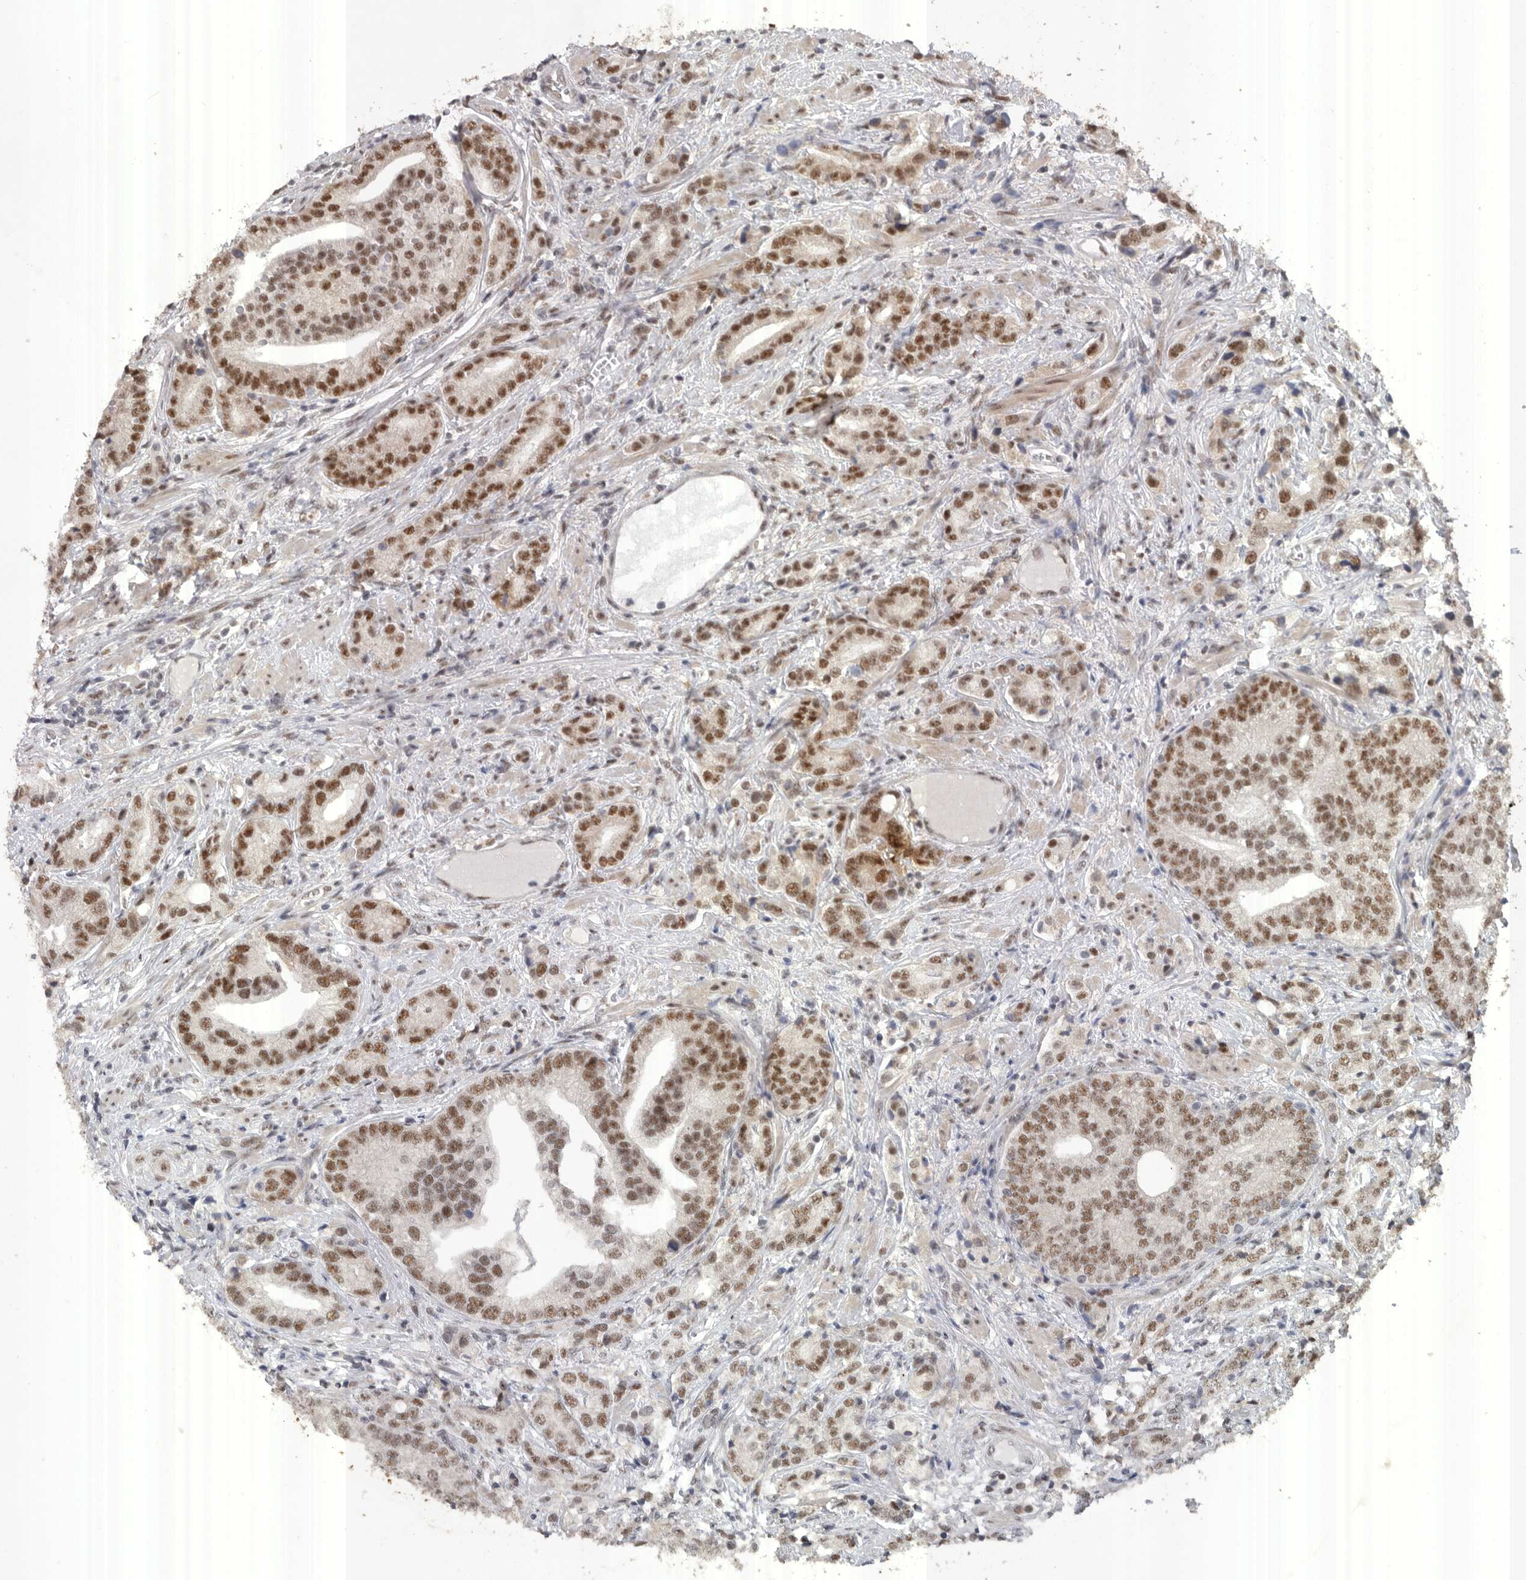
{"staining": {"intensity": "moderate", "quantity": ">75%", "location": "nuclear"}, "tissue": "prostate cancer", "cell_type": "Tumor cells", "image_type": "cancer", "snomed": [{"axis": "morphology", "description": "Adenocarcinoma, High grade"}, {"axis": "topography", "description": "Prostate"}], "caption": "Approximately >75% of tumor cells in human prostate adenocarcinoma (high-grade) show moderate nuclear protein expression as visualized by brown immunohistochemical staining.", "gene": "PPP1R10", "patient": {"sex": "male", "age": 57}}